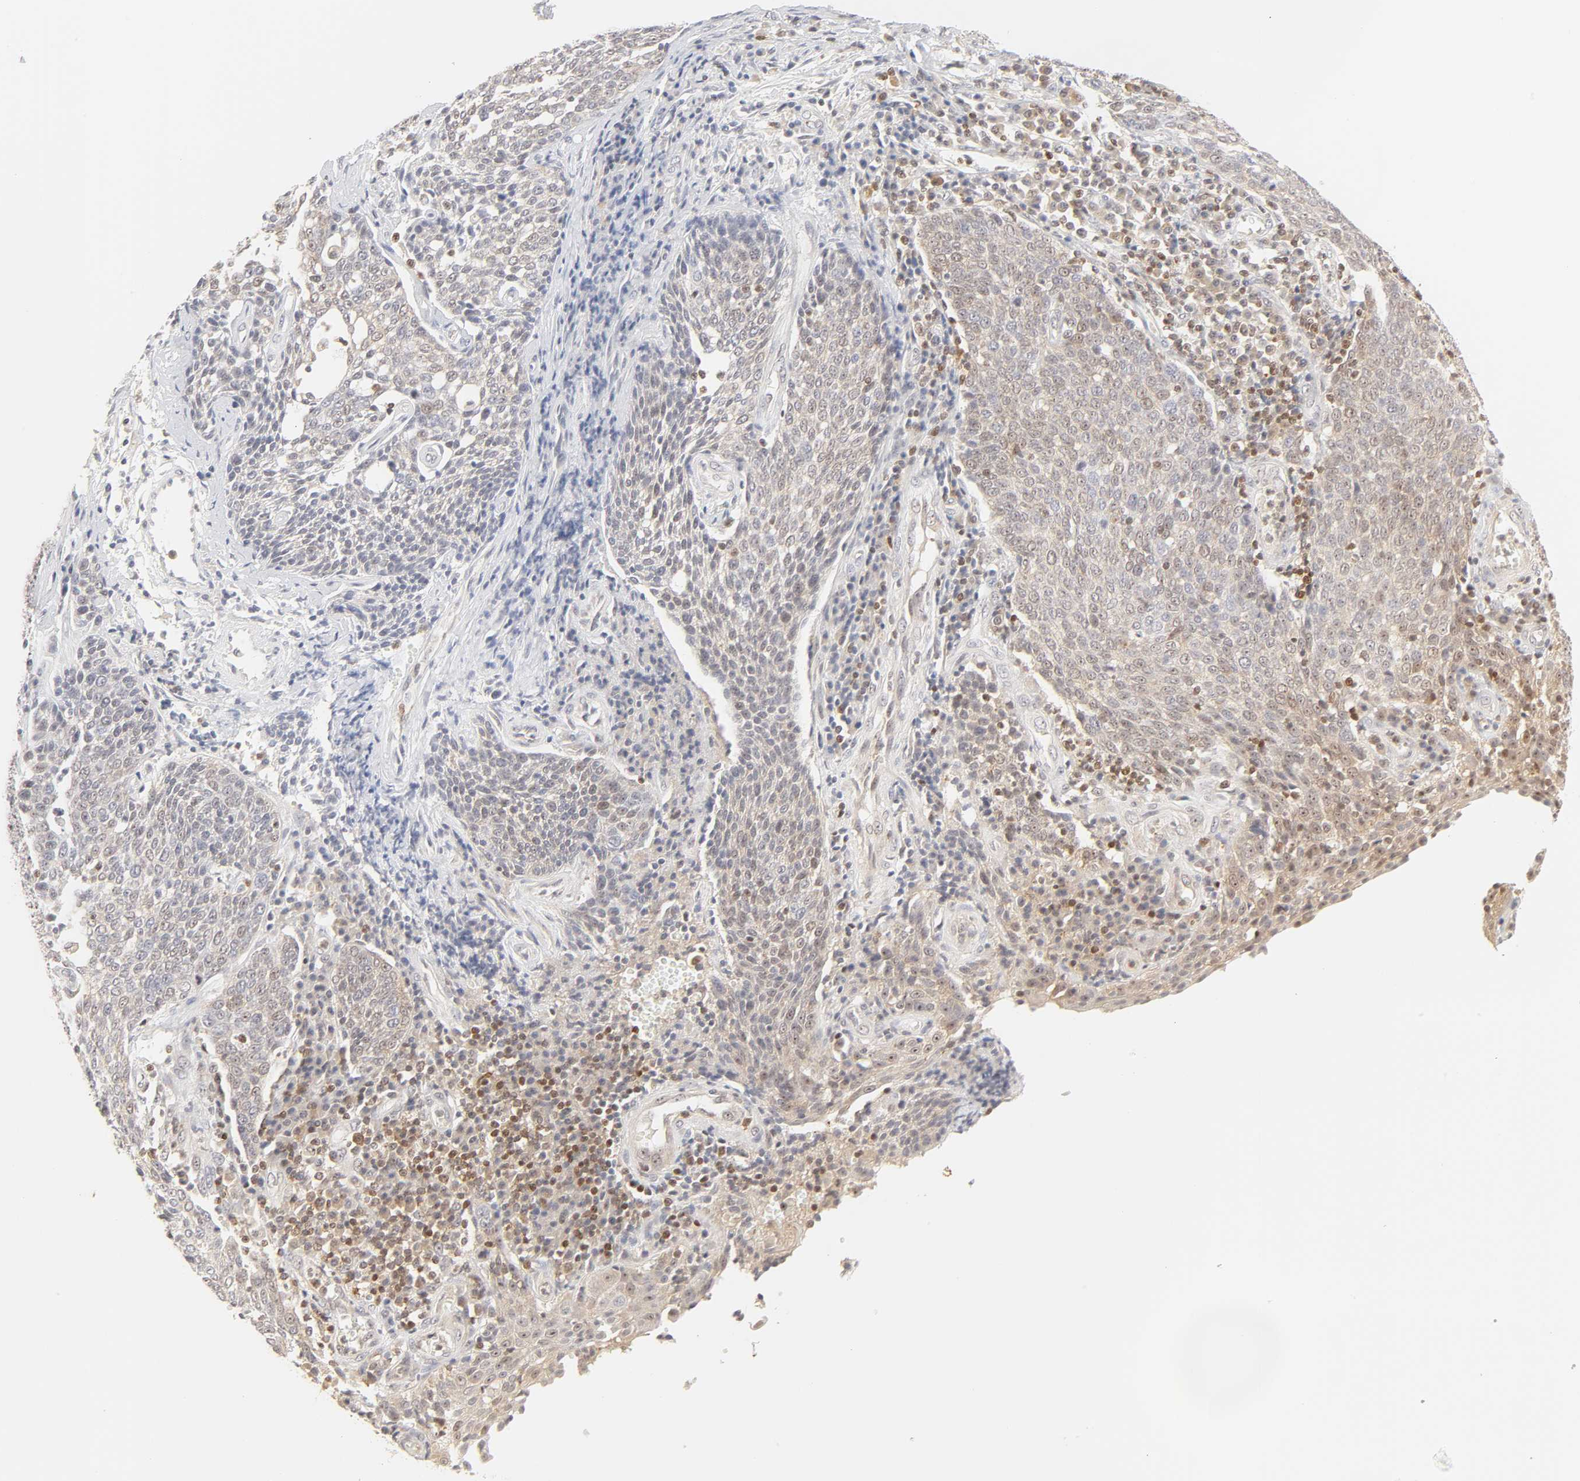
{"staining": {"intensity": "weak", "quantity": "<25%", "location": "cytoplasmic/membranous,nuclear"}, "tissue": "cervical cancer", "cell_type": "Tumor cells", "image_type": "cancer", "snomed": [{"axis": "morphology", "description": "Squamous cell carcinoma, NOS"}, {"axis": "topography", "description": "Cervix"}], "caption": "Protein analysis of cervical cancer displays no significant positivity in tumor cells.", "gene": "KIF2A", "patient": {"sex": "female", "age": 34}}